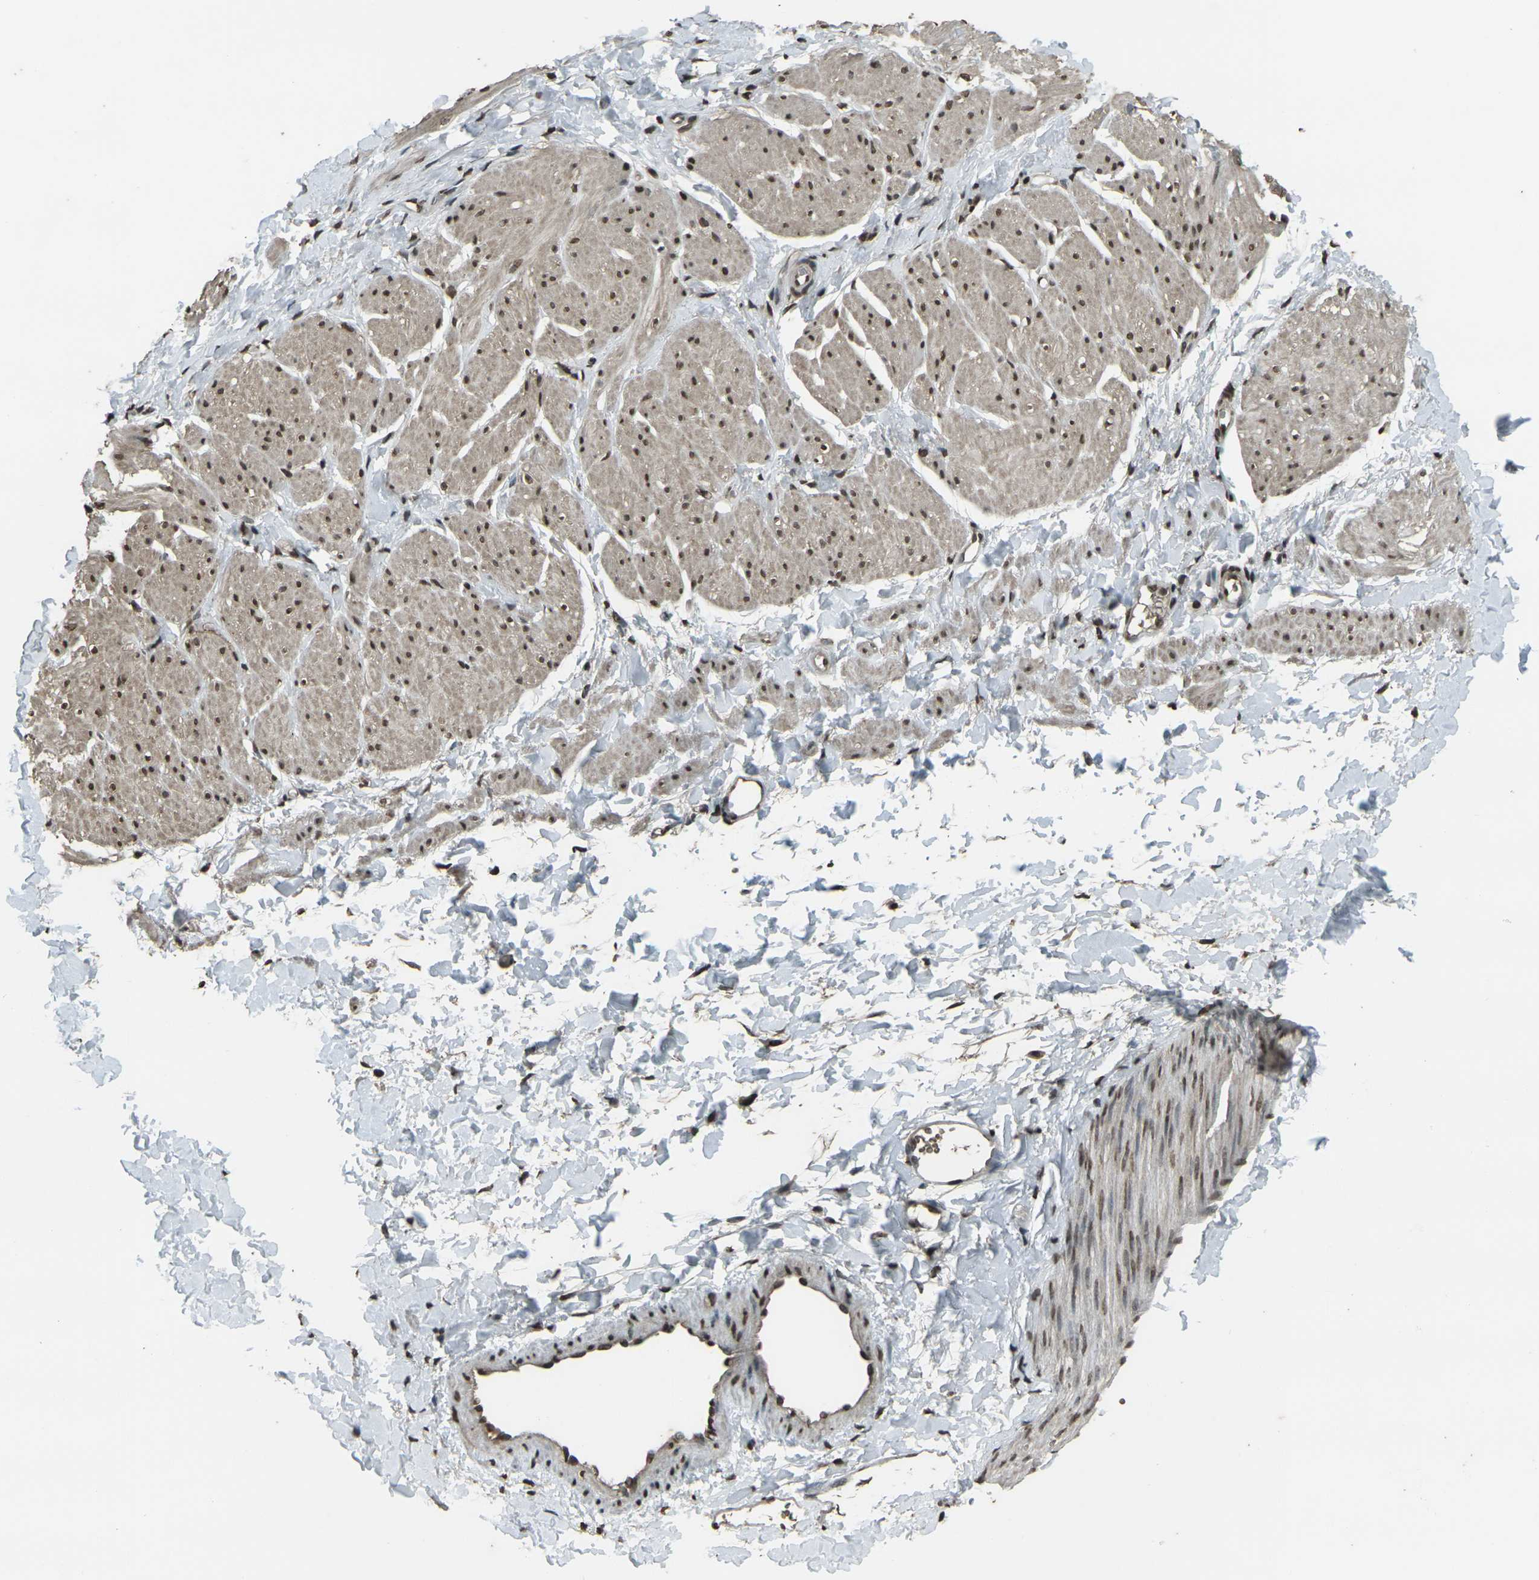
{"staining": {"intensity": "moderate", "quantity": "25%-75%", "location": "cytoplasmic/membranous,nuclear"}, "tissue": "smooth muscle", "cell_type": "Smooth muscle cells", "image_type": "normal", "snomed": [{"axis": "morphology", "description": "Normal tissue, NOS"}, {"axis": "topography", "description": "Smooth muscle"}], "caption": "Unremarkable smooth muscle reveals moderate cytoplasmic/membranous,nuclear staining in approximately 25%-75% of smooth muscle cells, visualized by immunohistochemistry.", "gene": "PRPF8", "patient": {"sex": "male", "age": 16}}